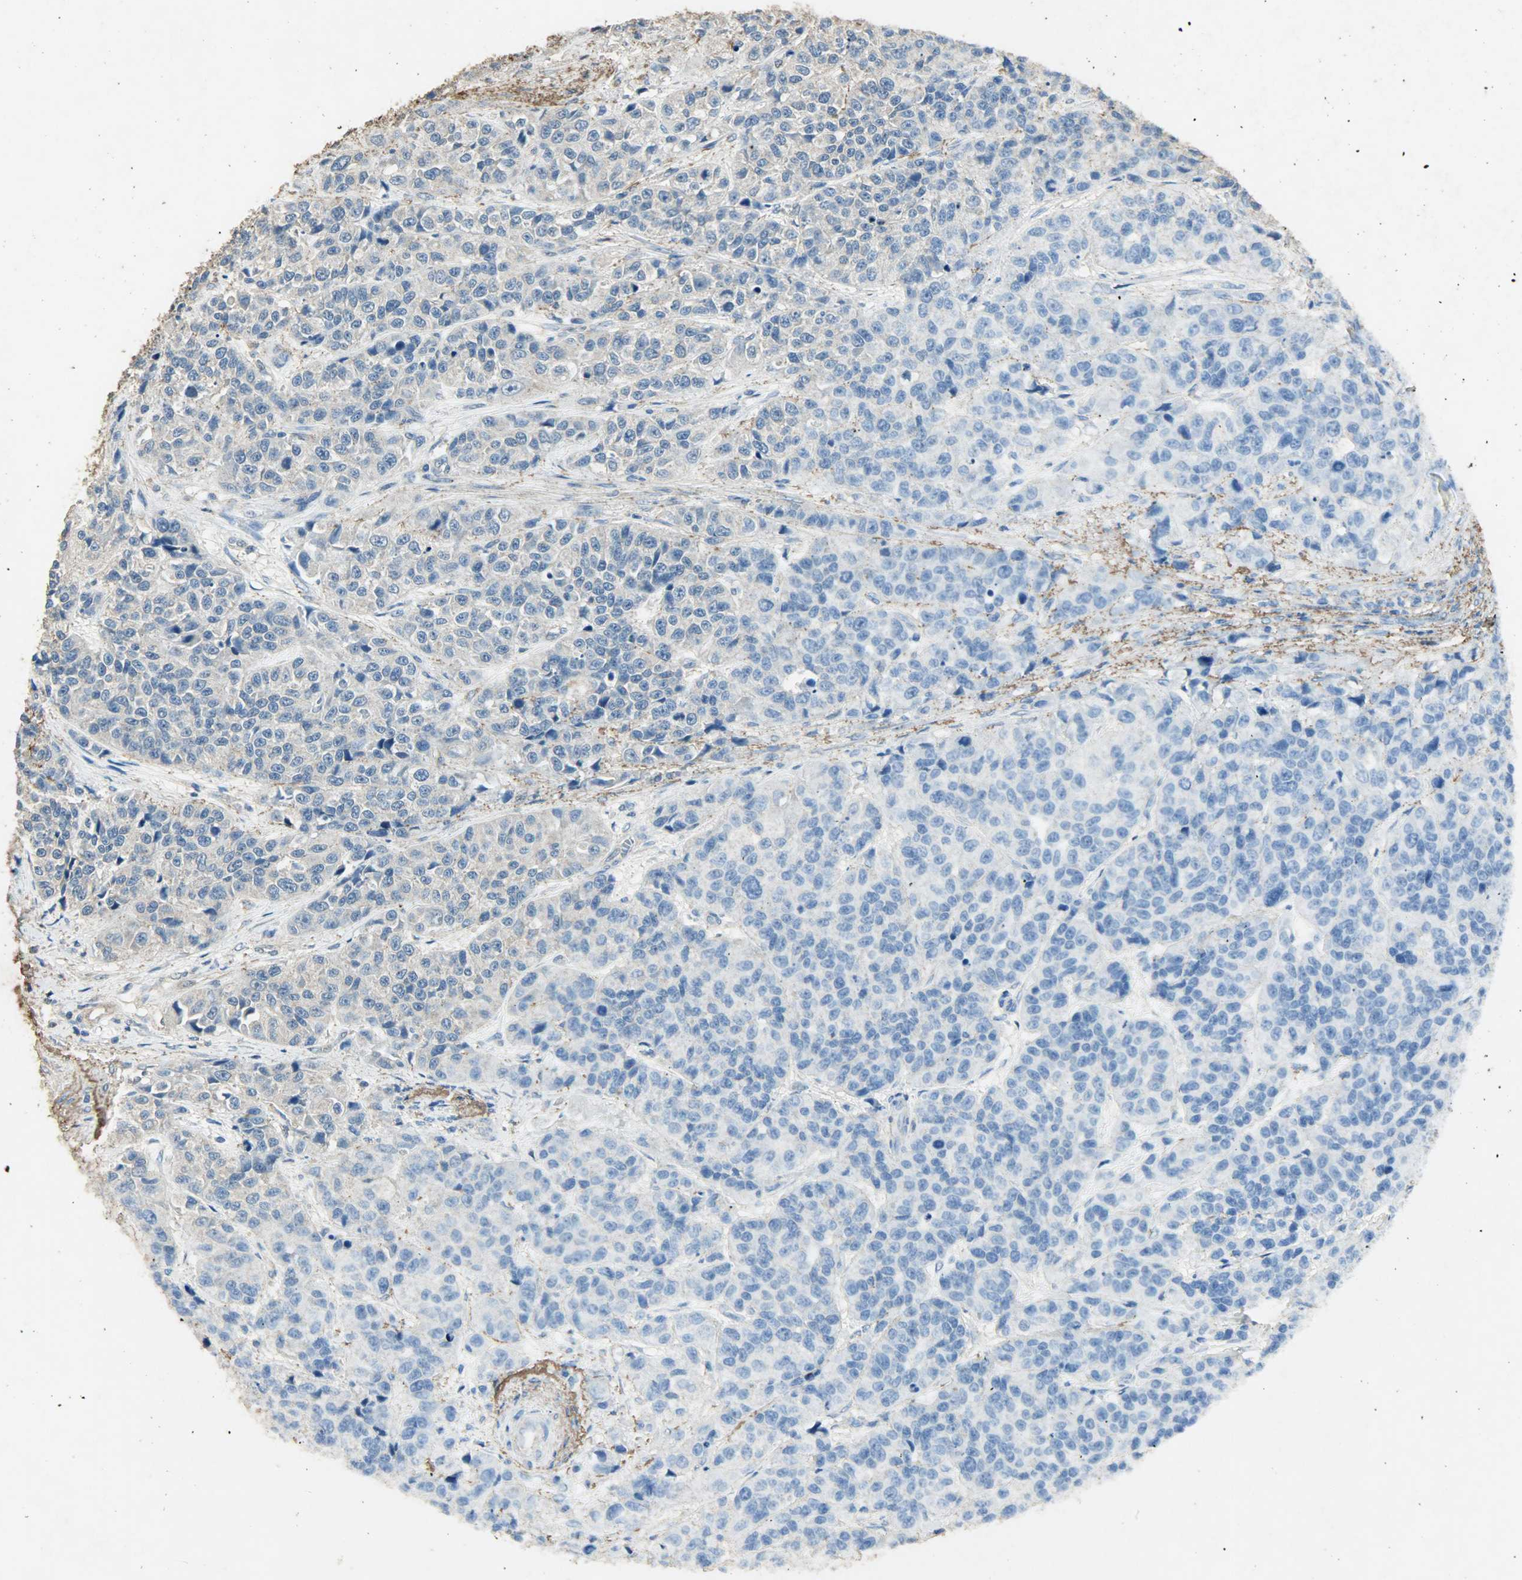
{"staining": {"intensity": "negative", "quantity": "none", "location": "none"}, "tissue": "urothelial cancer", "cell_type": "Tumor cells", "image_type": "cancer", "snomed": [{"axis": "morphology", "description": "Urothelial carcinoma, High grade"}, {"axis": "topography", "description": "Urinary bladder"}], "caption": "High magnification brightfield microscopy of urothelial cancer stained with DAB (brown) and counterstained with hematoxylin (blue): tumor cells show no significant positivity. (IHC, brightfield microscopy, high magnification).", "gene": "ASB9", "patient": {"sex": "female", "age": 81}}